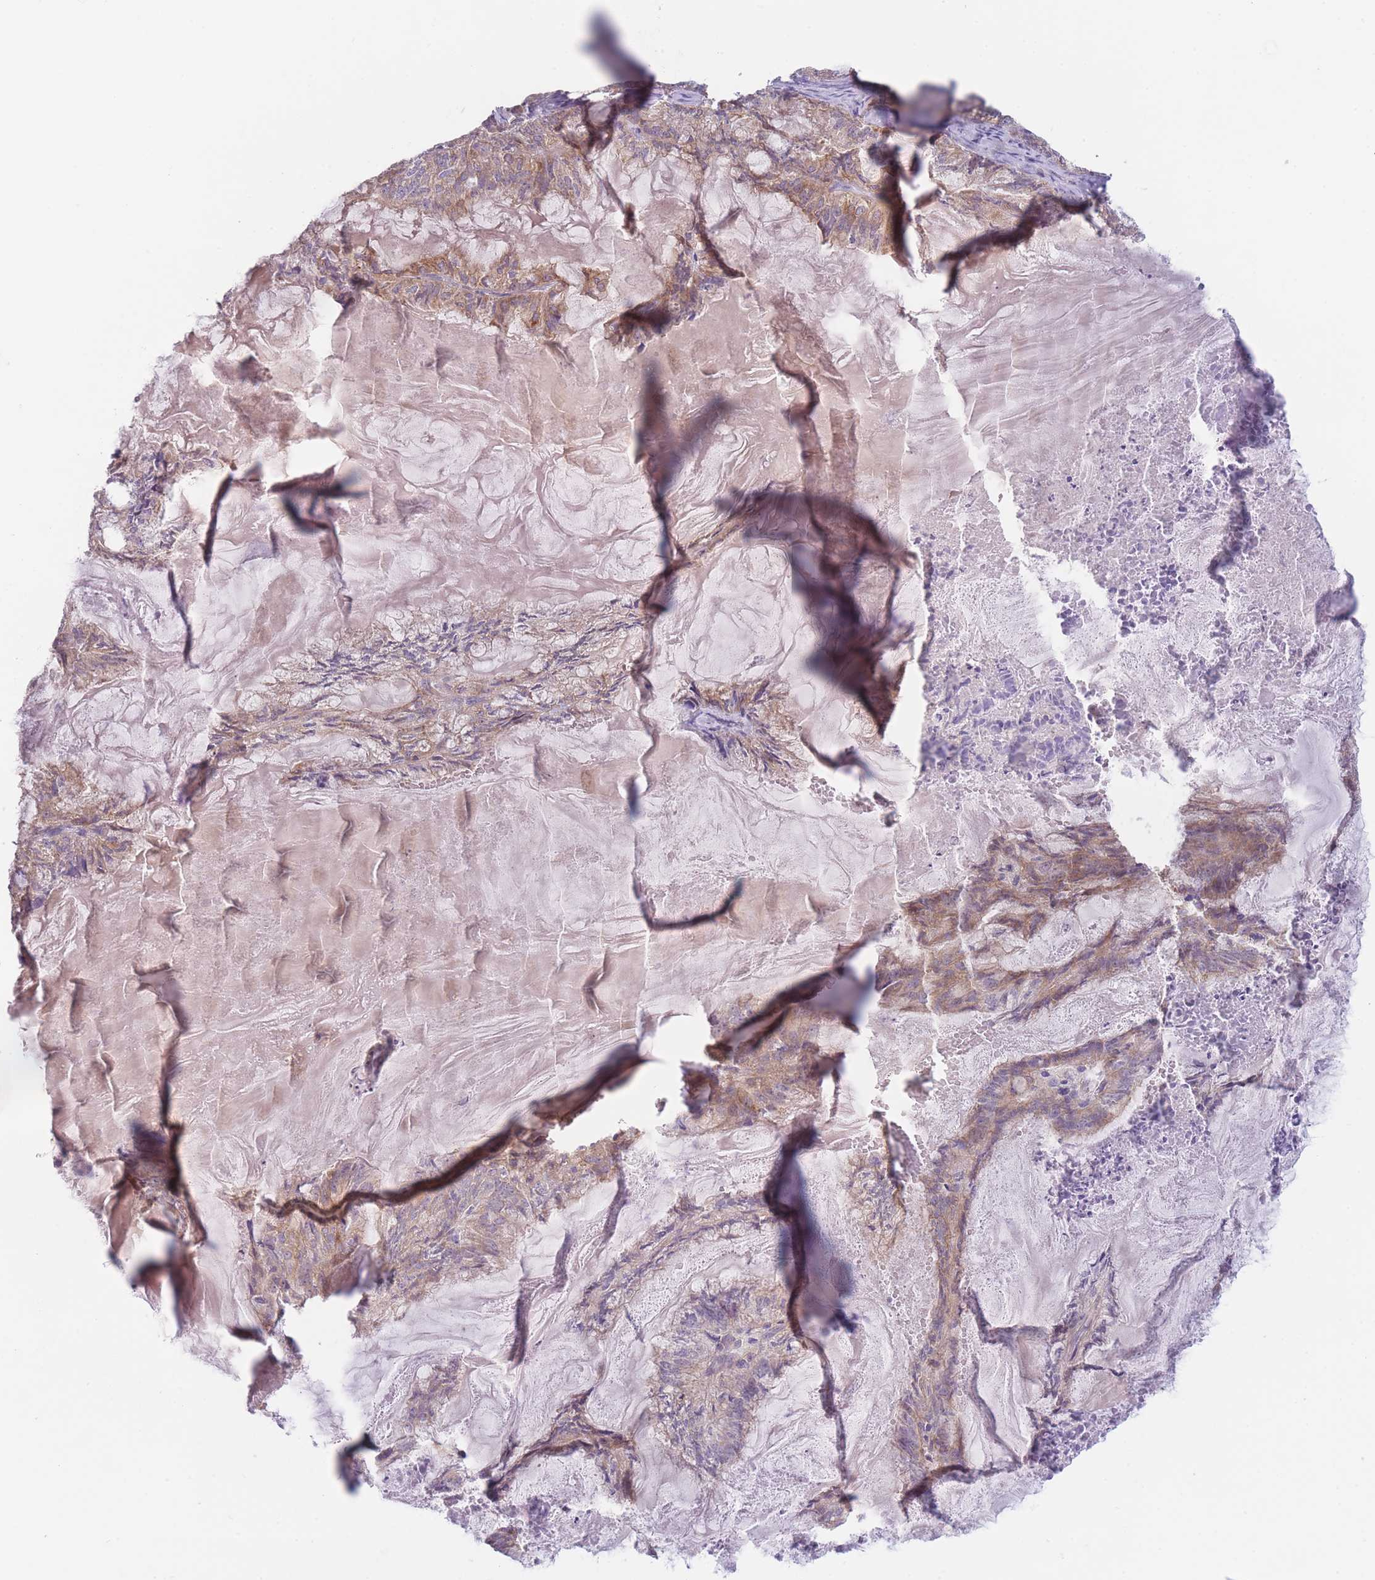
{"staining": {"intensity": "moderate", "quantity": ">75%", "location": "cytoplasmic/membranous"}, "tissue": "endometrial cancer", "cell_type": "Tumor cells", "image_type": "cancer", "snomed": [{"axis": "morphology", "description": "Adenocarcinoma, NOS"}, {"axis": "topography", "description": "Endometrium"}], "caption": "Endometrial cancer stained for a protein (brown) exhibits moderate cytoplasmic/membranous positive staining in approximately >75% of tumor cells.", "gene": "WDR93", "patient": {"sex": "female", "age": 86}}